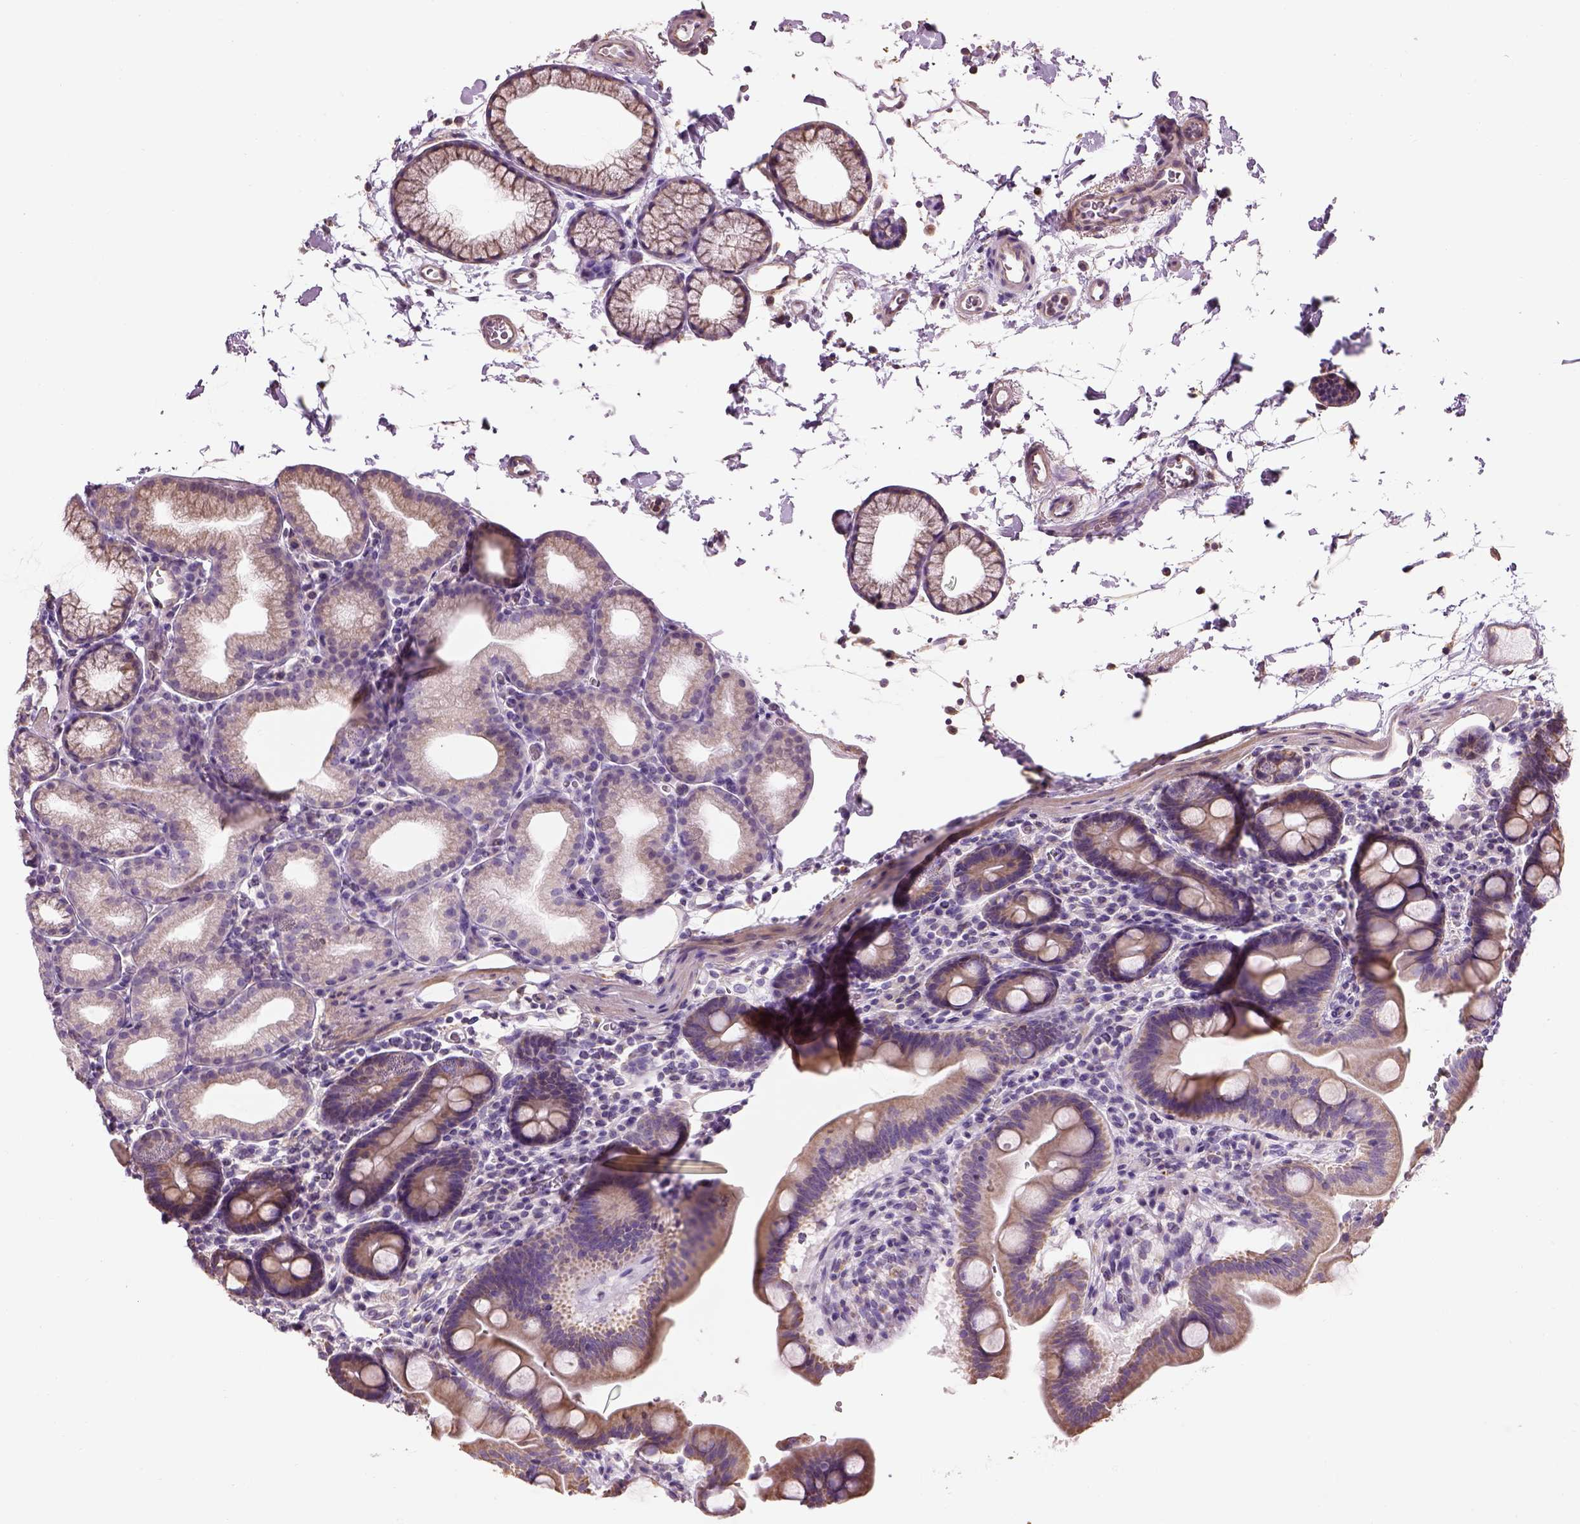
{"staining": {"intensity": "moderate", "quantity": ">75%", "location": "cytoplasmic/membranous"}, "tissue": "duodenum", "cell_type": "Glandular cells", "image_type": "normal", "snomed": [{"axis": "morphology", "description": "Normal tissue, NOS"}, {"axis": "topography", "description": "Duodenum"}], "caption": "Duodenum stained with DAB (3,3'-diaminobenzidine) IHC exhibits medium levels of moderate cytoplasmic/membranous staining in approximately >75% of glandular cells. The staining was performed using DAB (3,3'-diaminobenzidine), with brown indicating positive protein expression. Nuclei are stained blue with hematoxylin.", "gene": "IFT52", "patient": {"sex": "male", "age": 59}}